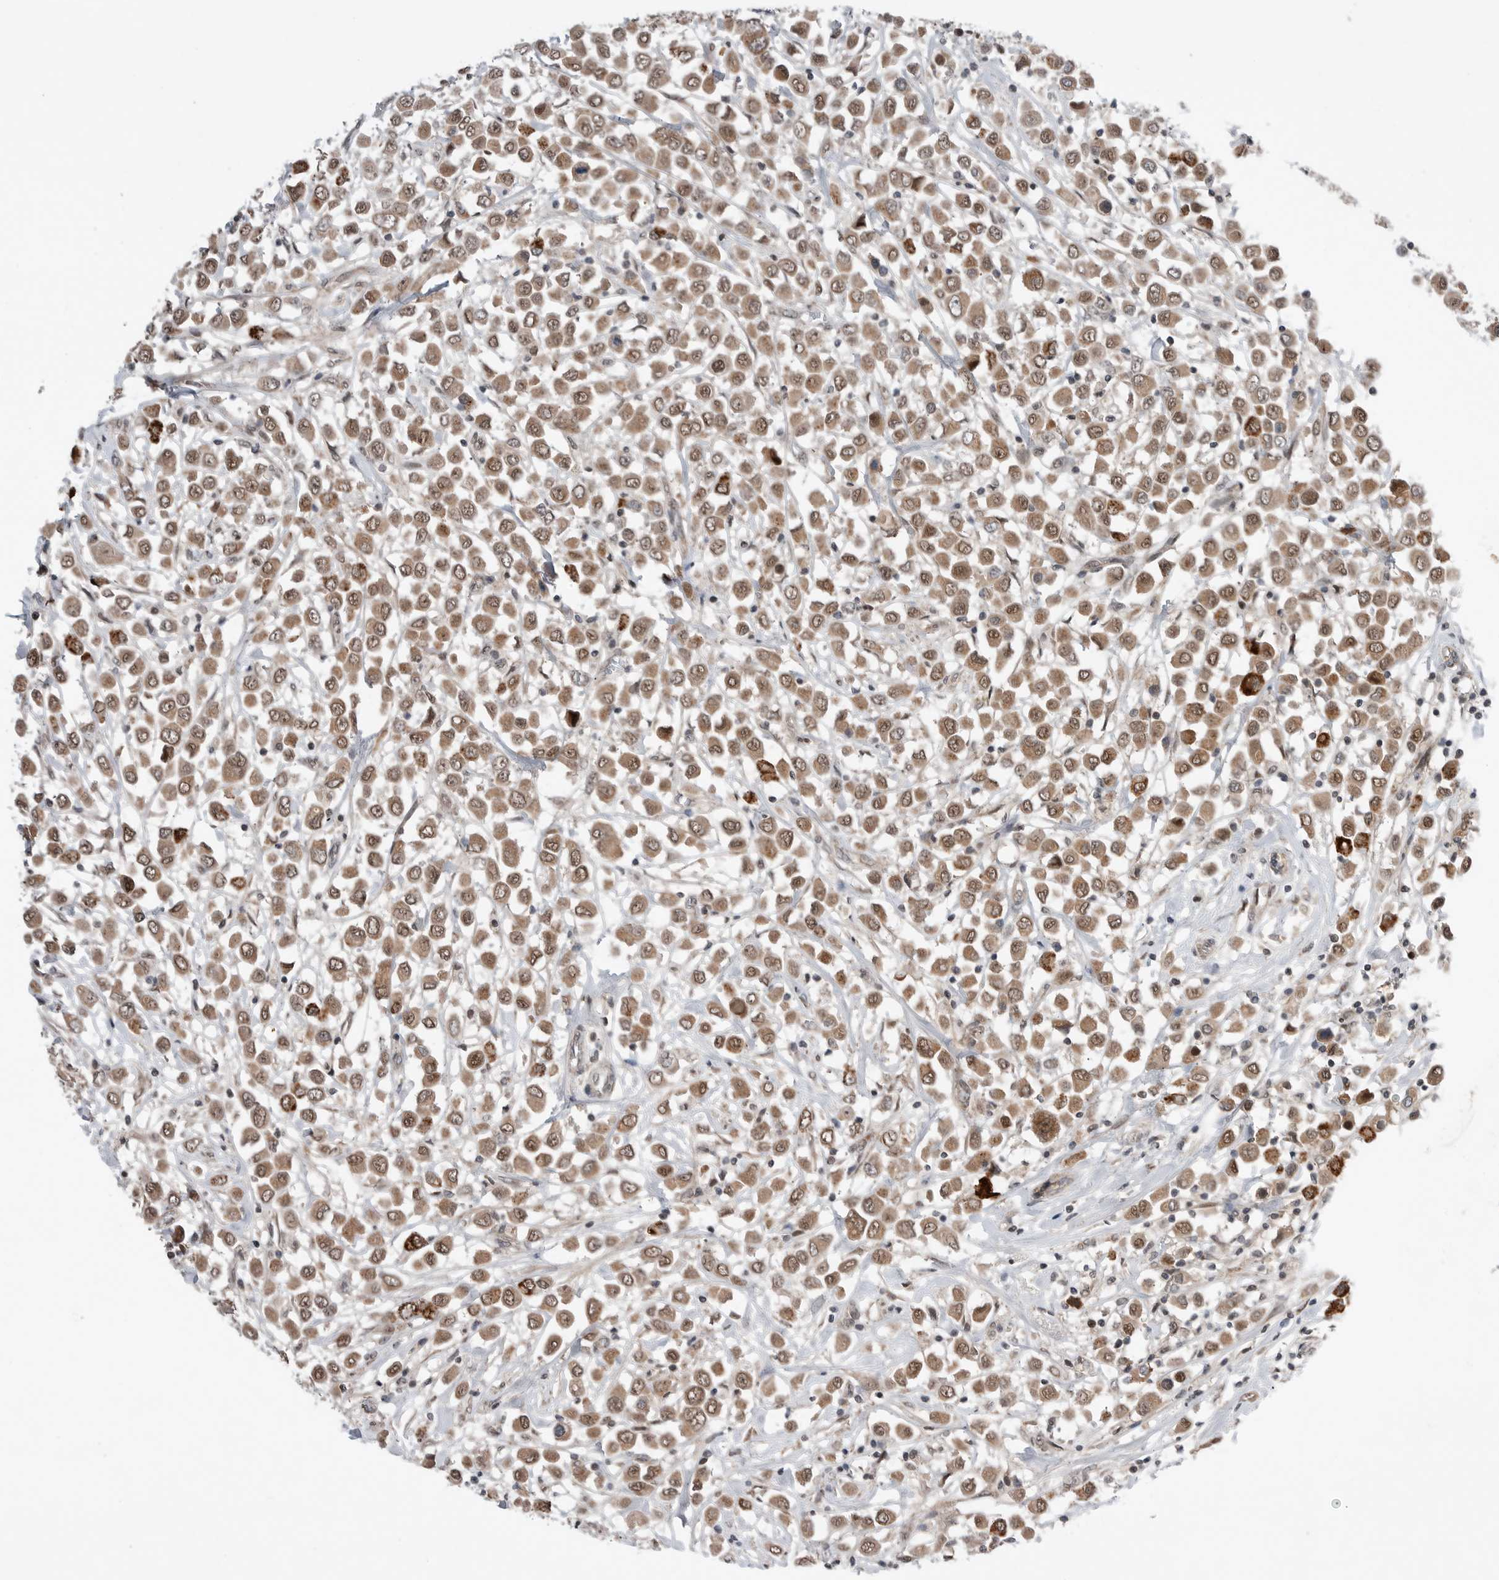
{"staining": {"intensity": "moderate", "quantity": ">75%", "location": "cytoplasmic/membranous,nuclear"}, "tissue": "breast cancer", "cell_type": "Tumor cells", "image_type": "cancer", "snomed": [{"axis": "morphology", "description": "Duct carcinoma"}, {"axis": "topography", "description": "Breast"}], "caption": "Infiltrating ductal carcinoma (breast) stained with a protein marker shows moderate staining in tumor cells.", "gene": "NTAQ1", "patient": {"sex": "female", "age": 61}}